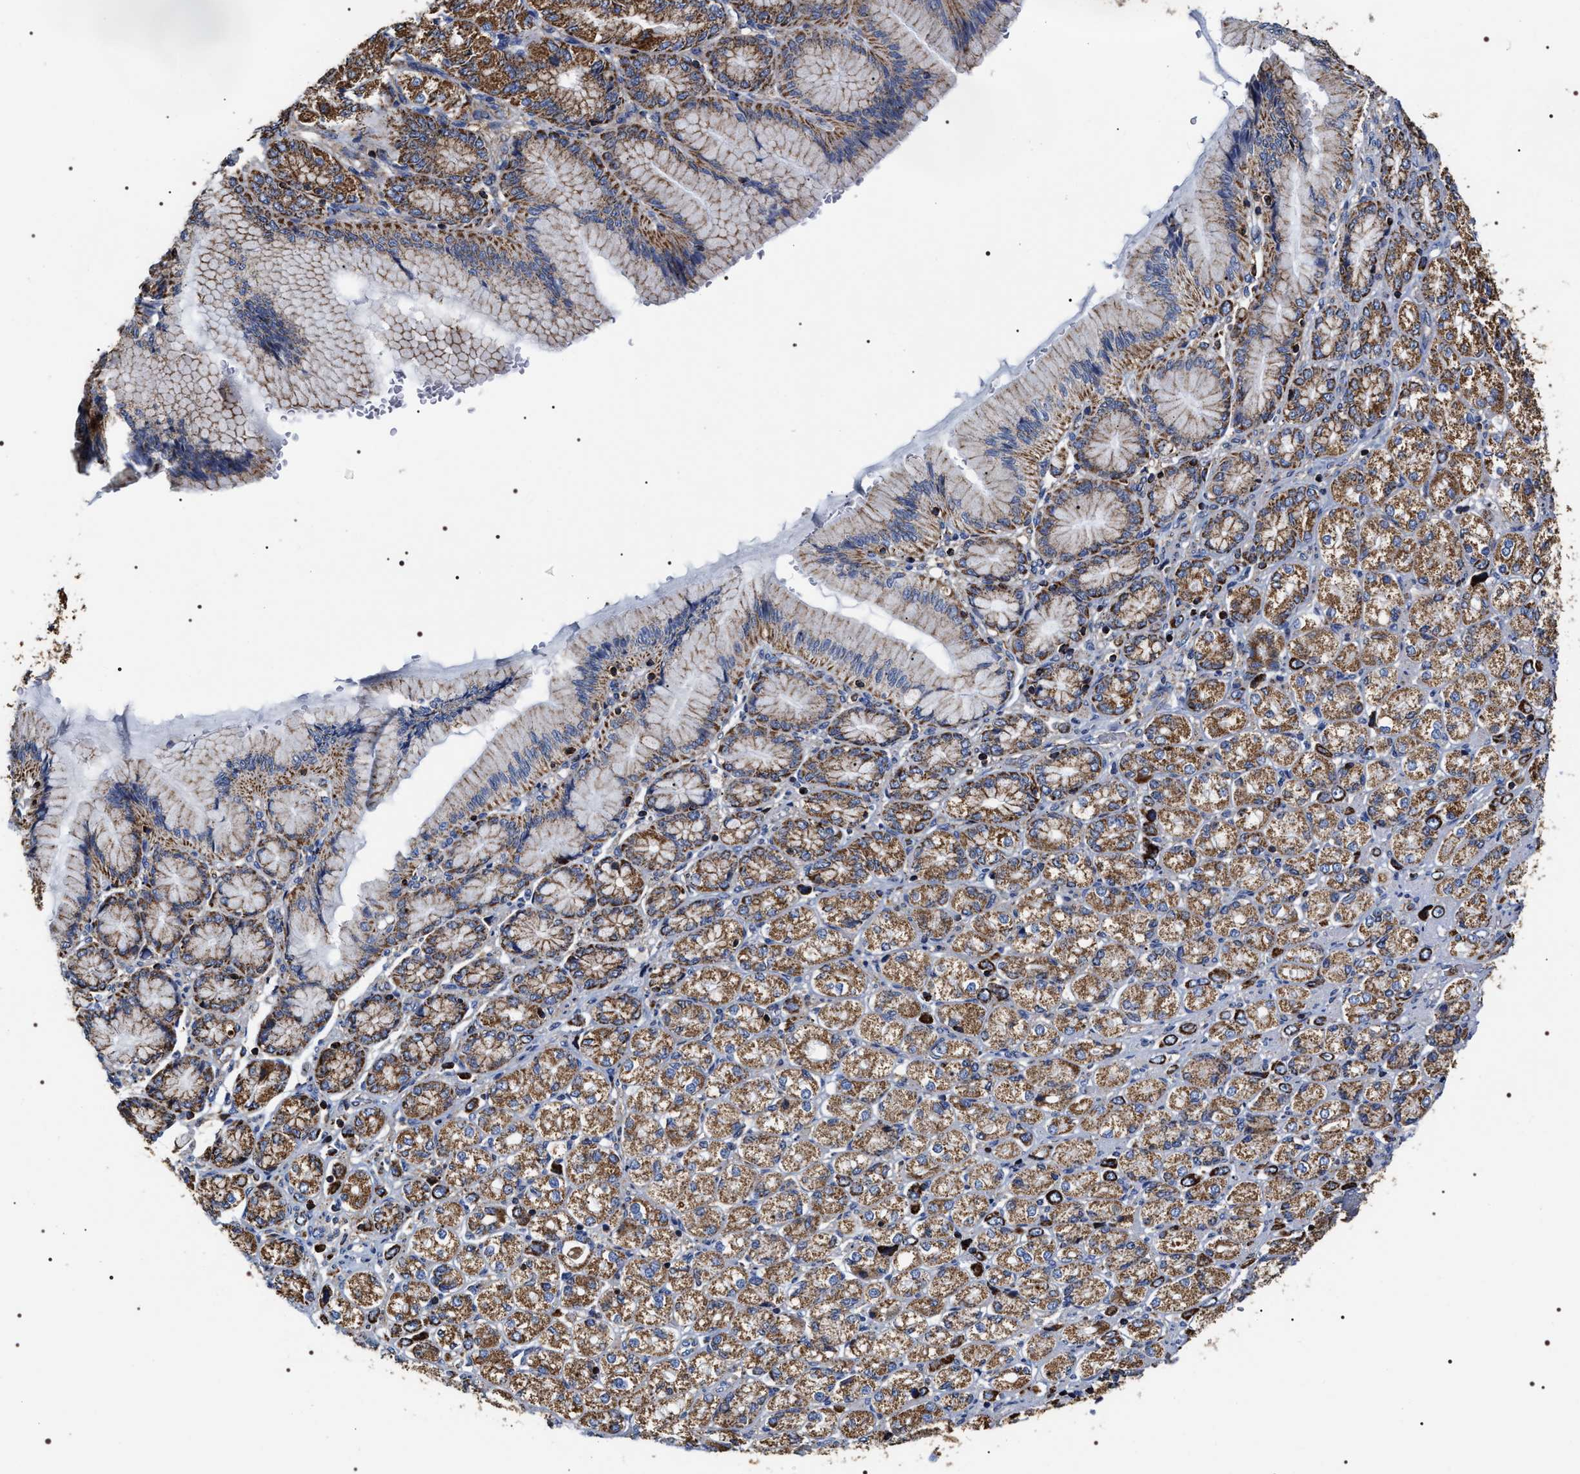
{"staining": {"intensity": "moderate", "quantity": "25%-75%", "location": "cytoplasmic/membranous"}, "tissue": "stomach cancer", "cell_type": "Tumor cells", "image_type": "cancer", "snomed": [{"axis": "morphology", "description": "Adenocarcinoma, NOS"}, {"axis": "topography", "description": "Stomach"}], "caption": "DAB immunohistochemical staining of human stomach adenocarcinoma reveals moderate cytoplasmic/membranous protein staining in approximately 25%-75% of tumor cells.", "gene": "COG5", "patient": {"sex": "female", "age": 65}}